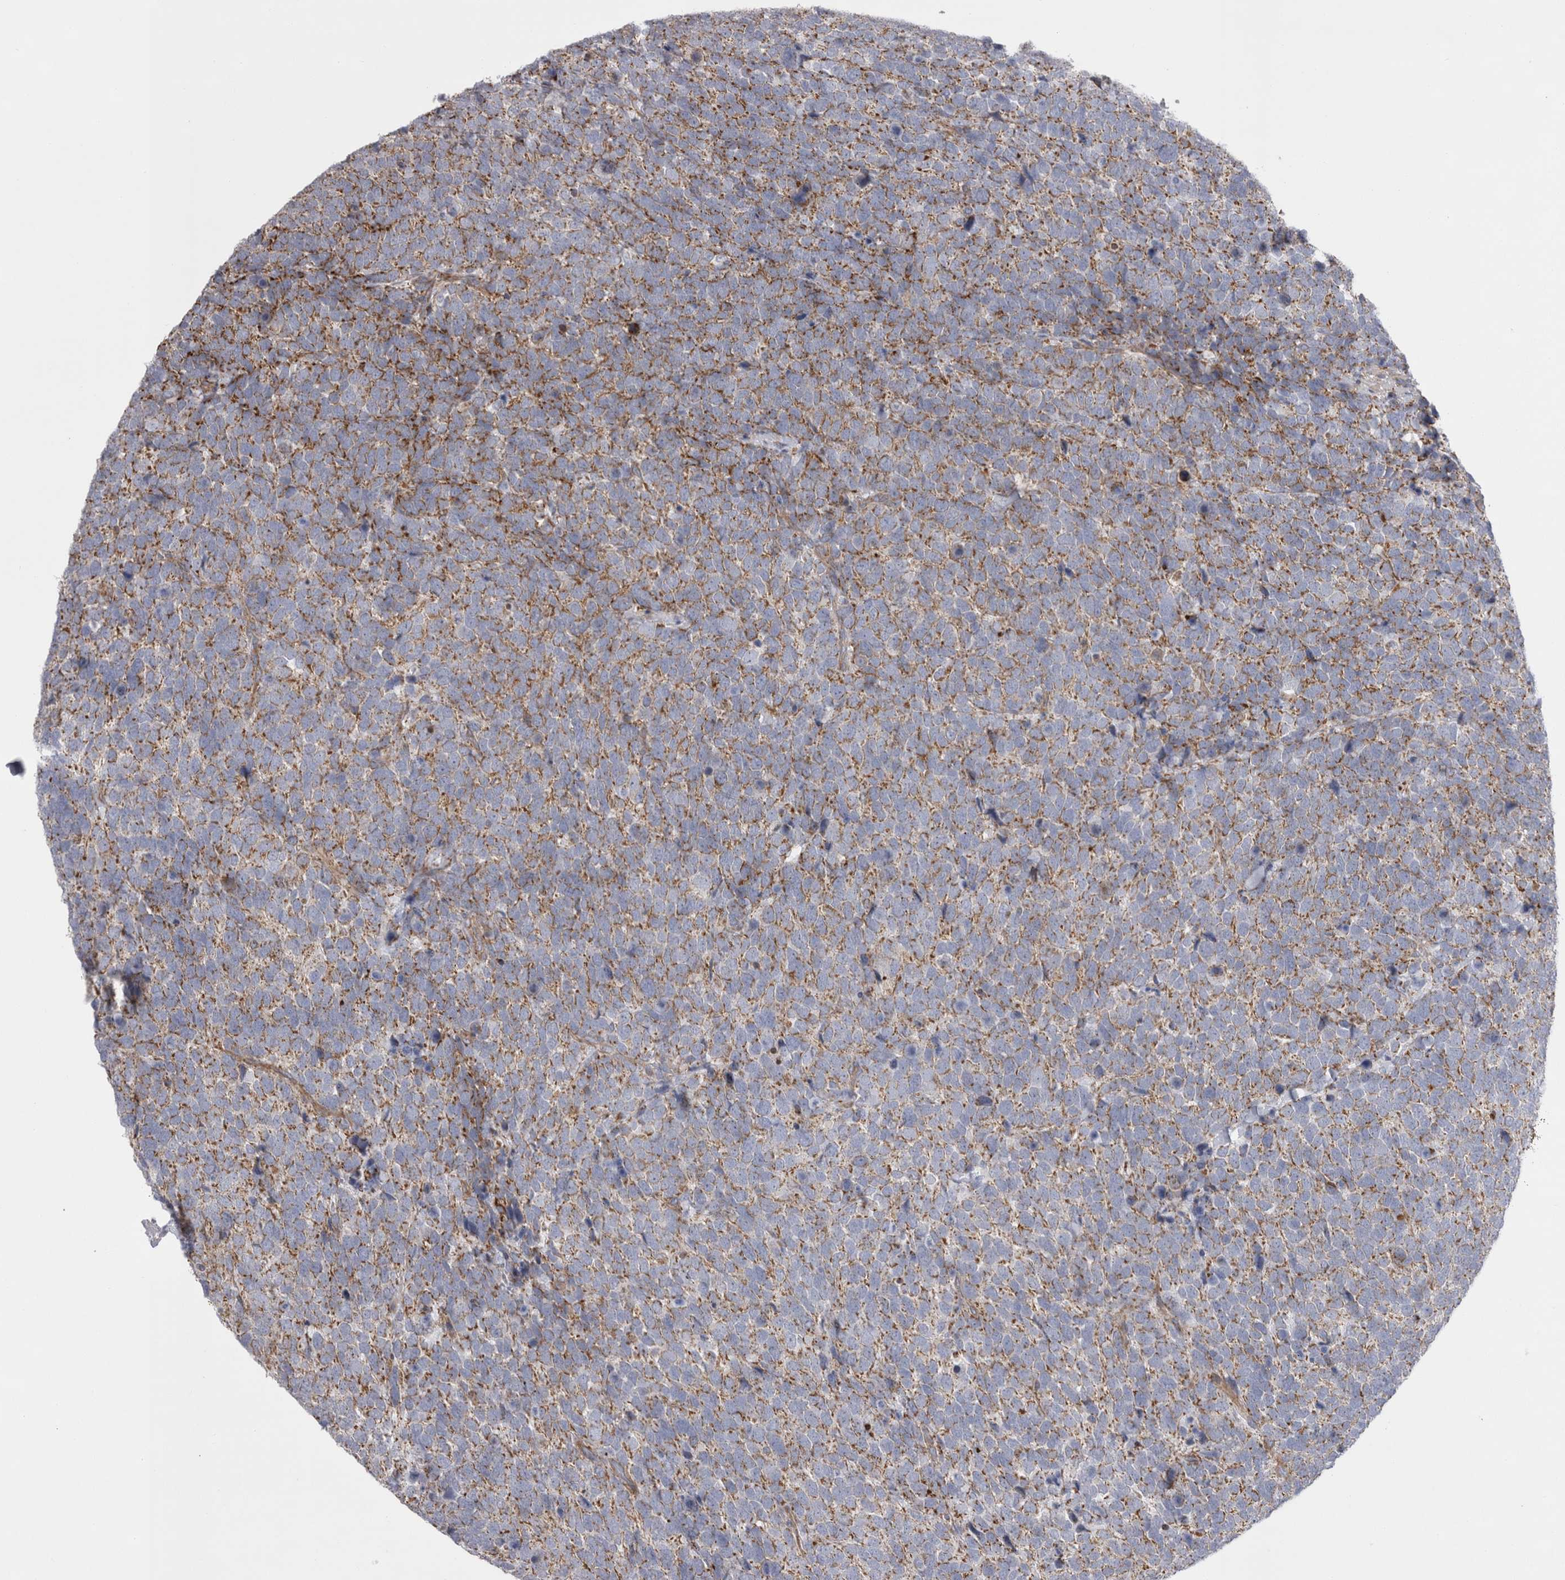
{"staining": {"intensity": "moderate", "quantity": ">75%", "location": "cytoplasmic/membranous"}, "tissue": "urothelial cancer", "cell_type": "Tumor cells", "image_type": "cancer", "snomed": [{"axis": "morphology", "description": "Urothelial carcinoma, High grade"}, {"axis": "topography", "description": "Urinary bladder"}], "caption": "Tumor cells display medium levels of moderate cytoplasmic/membranous expression in approximately >75% of cells in urothelial cancer. (brown staining indicates protein expression, while blue staining denotes nuclei).", "gene": "TSPOAP1", "patient": {"sex": "female", "age": 82}}